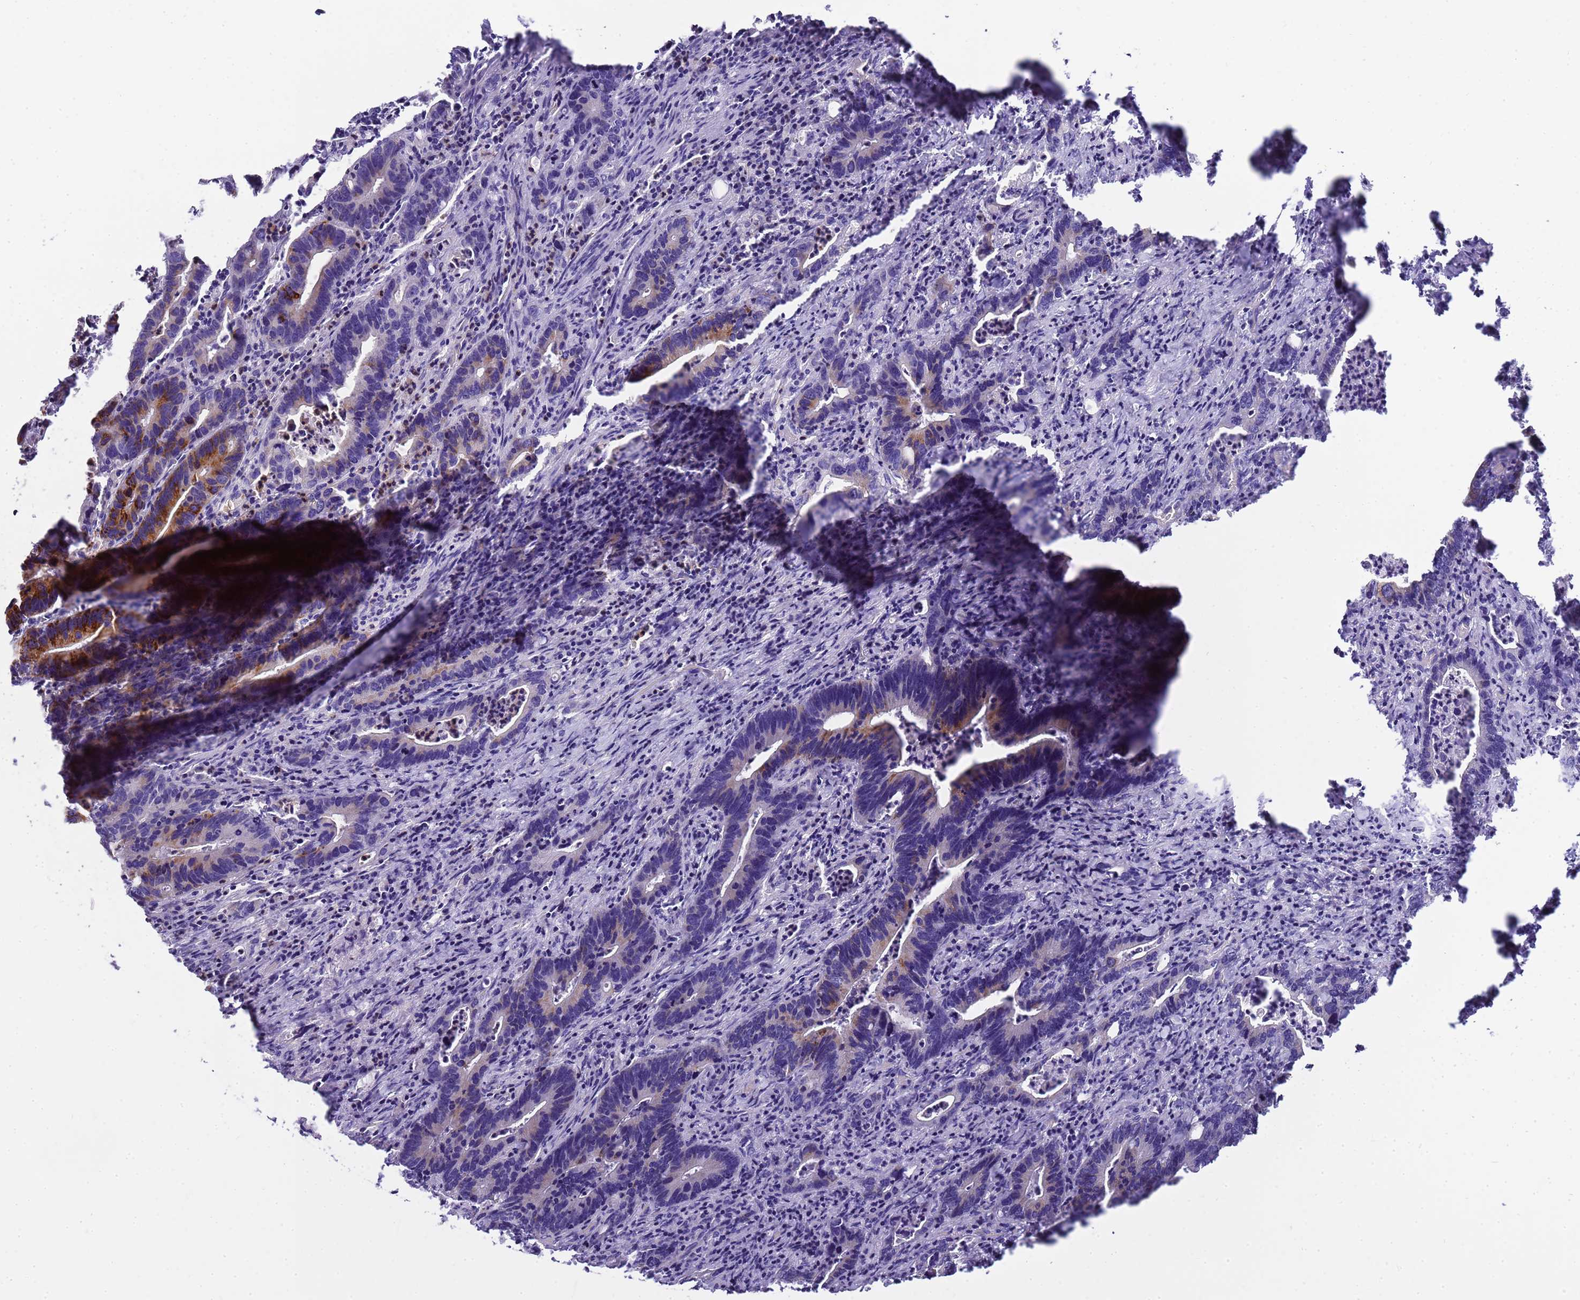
{"staining": {"intensity": "strong", "quantity": "<25%", "location": "cytoplasmic/membranous"}, "tissue": "colorectal cancer", "cell_type": "Tumor cells", "image_type": "cancer", "snomed": [{"axis": "morphology", "description": "Adenocarcinoma, NOS"}, {"axis": "topography", "description": "Colon"}], "caption": "A micrograph of colorectal cancer stained for a protein displays strong cytoplasmic/membranous brown staining in tumor cells. The staining was performed using DAB to visualize the protein expression in brown, while the nuclei were stained in blue with hematoxylin (Magnification: 20x).", "gene": "RIPPLY2", "patient": {"sex": "female", "age": 75}}